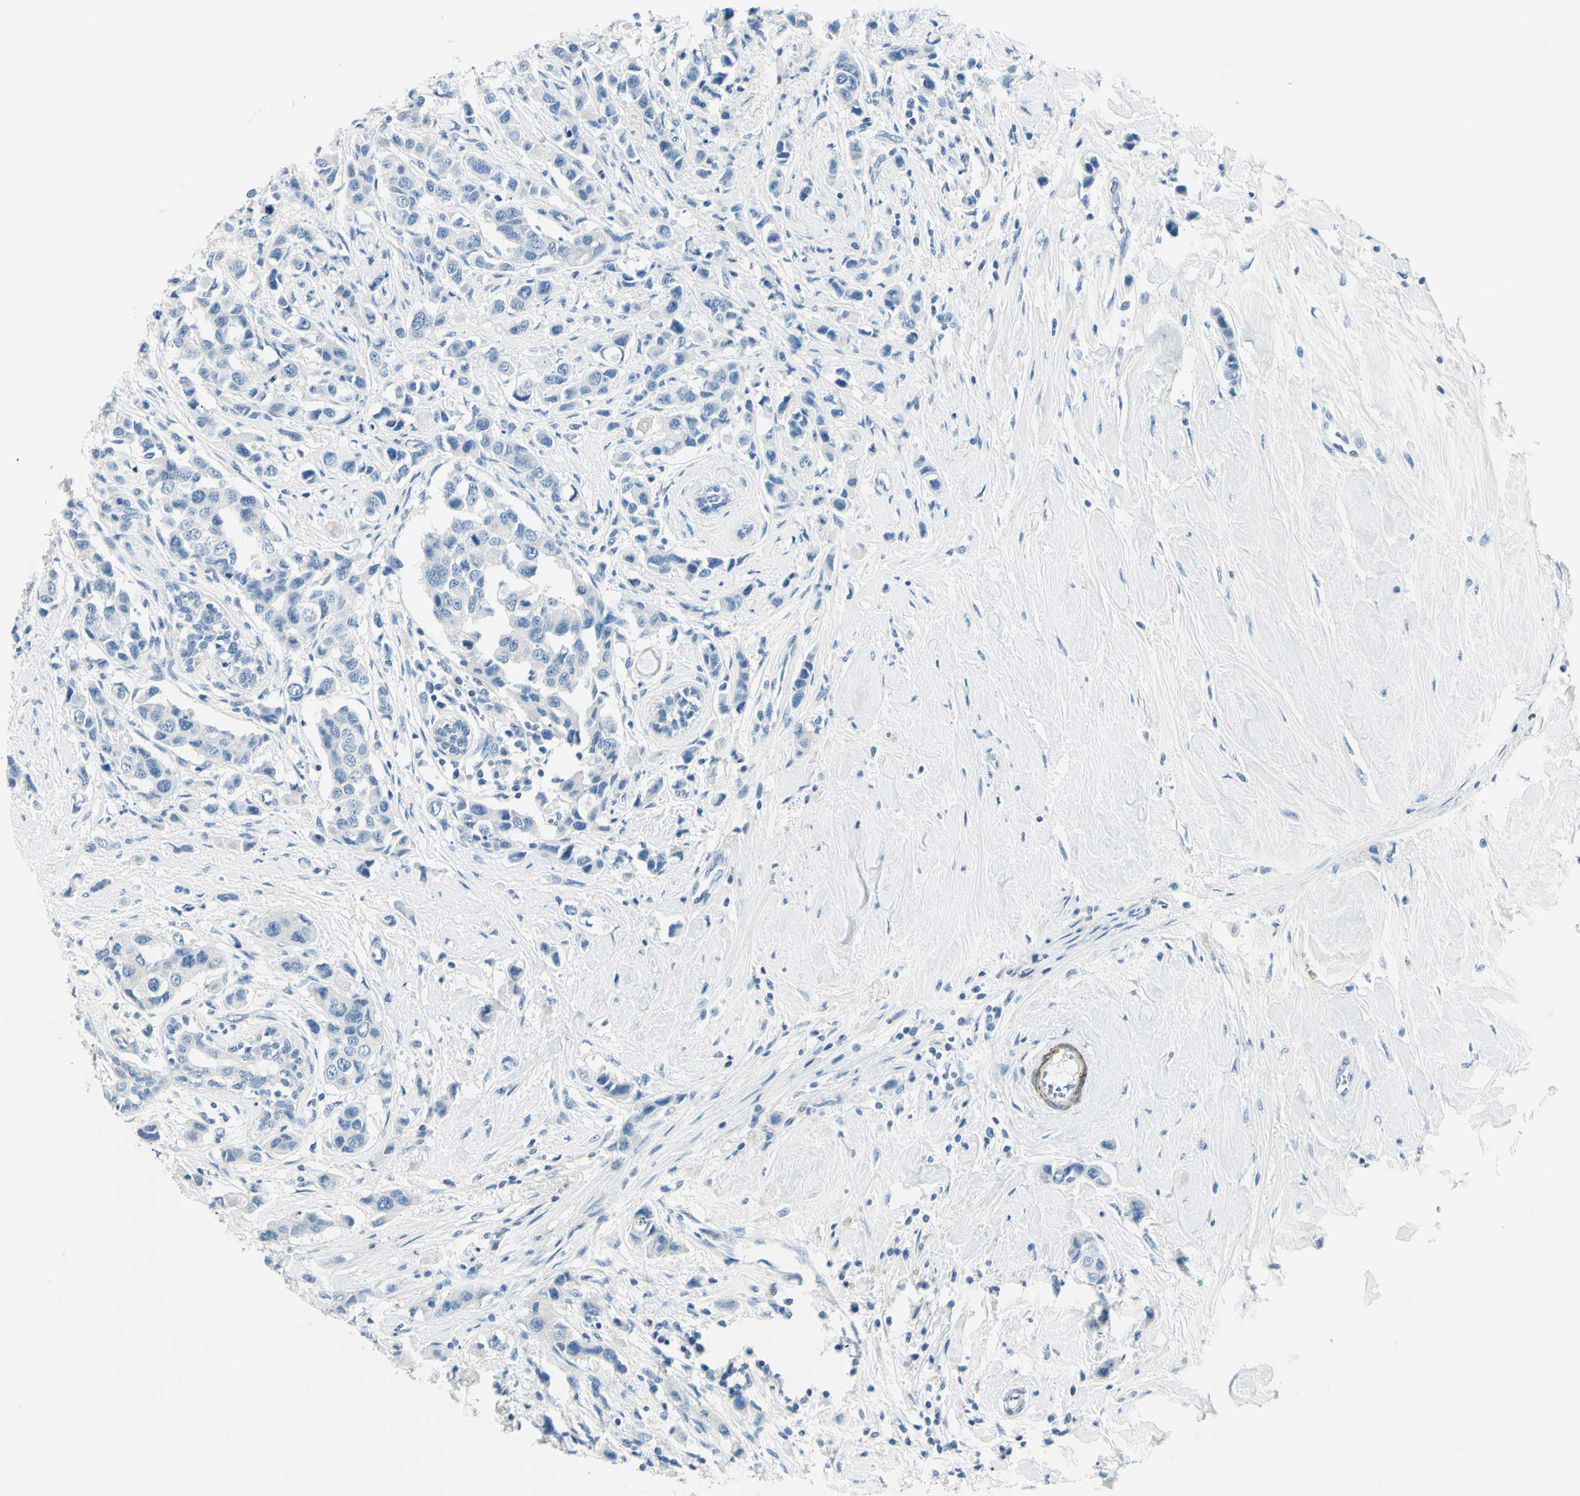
{"staining": {"intensity": "negative", "quantity": "none", "location": "none"}, "tissue": "breast cancer", "cell_type": "Tumor cells", "image_type": "cancer", "snomed": [{"axis": "morphology", "description": "Normal tissue, NOS"}, {"axis": "morphology", "description": "Duct carcinoma"}, {"axis": "topography", "description": "Breast"}], "caption": "A photomicrograph of human breast cancer is negative for staining in tumor cells.", "gene": "CDH15", "patient": {"sex": "female", "age": 50}}